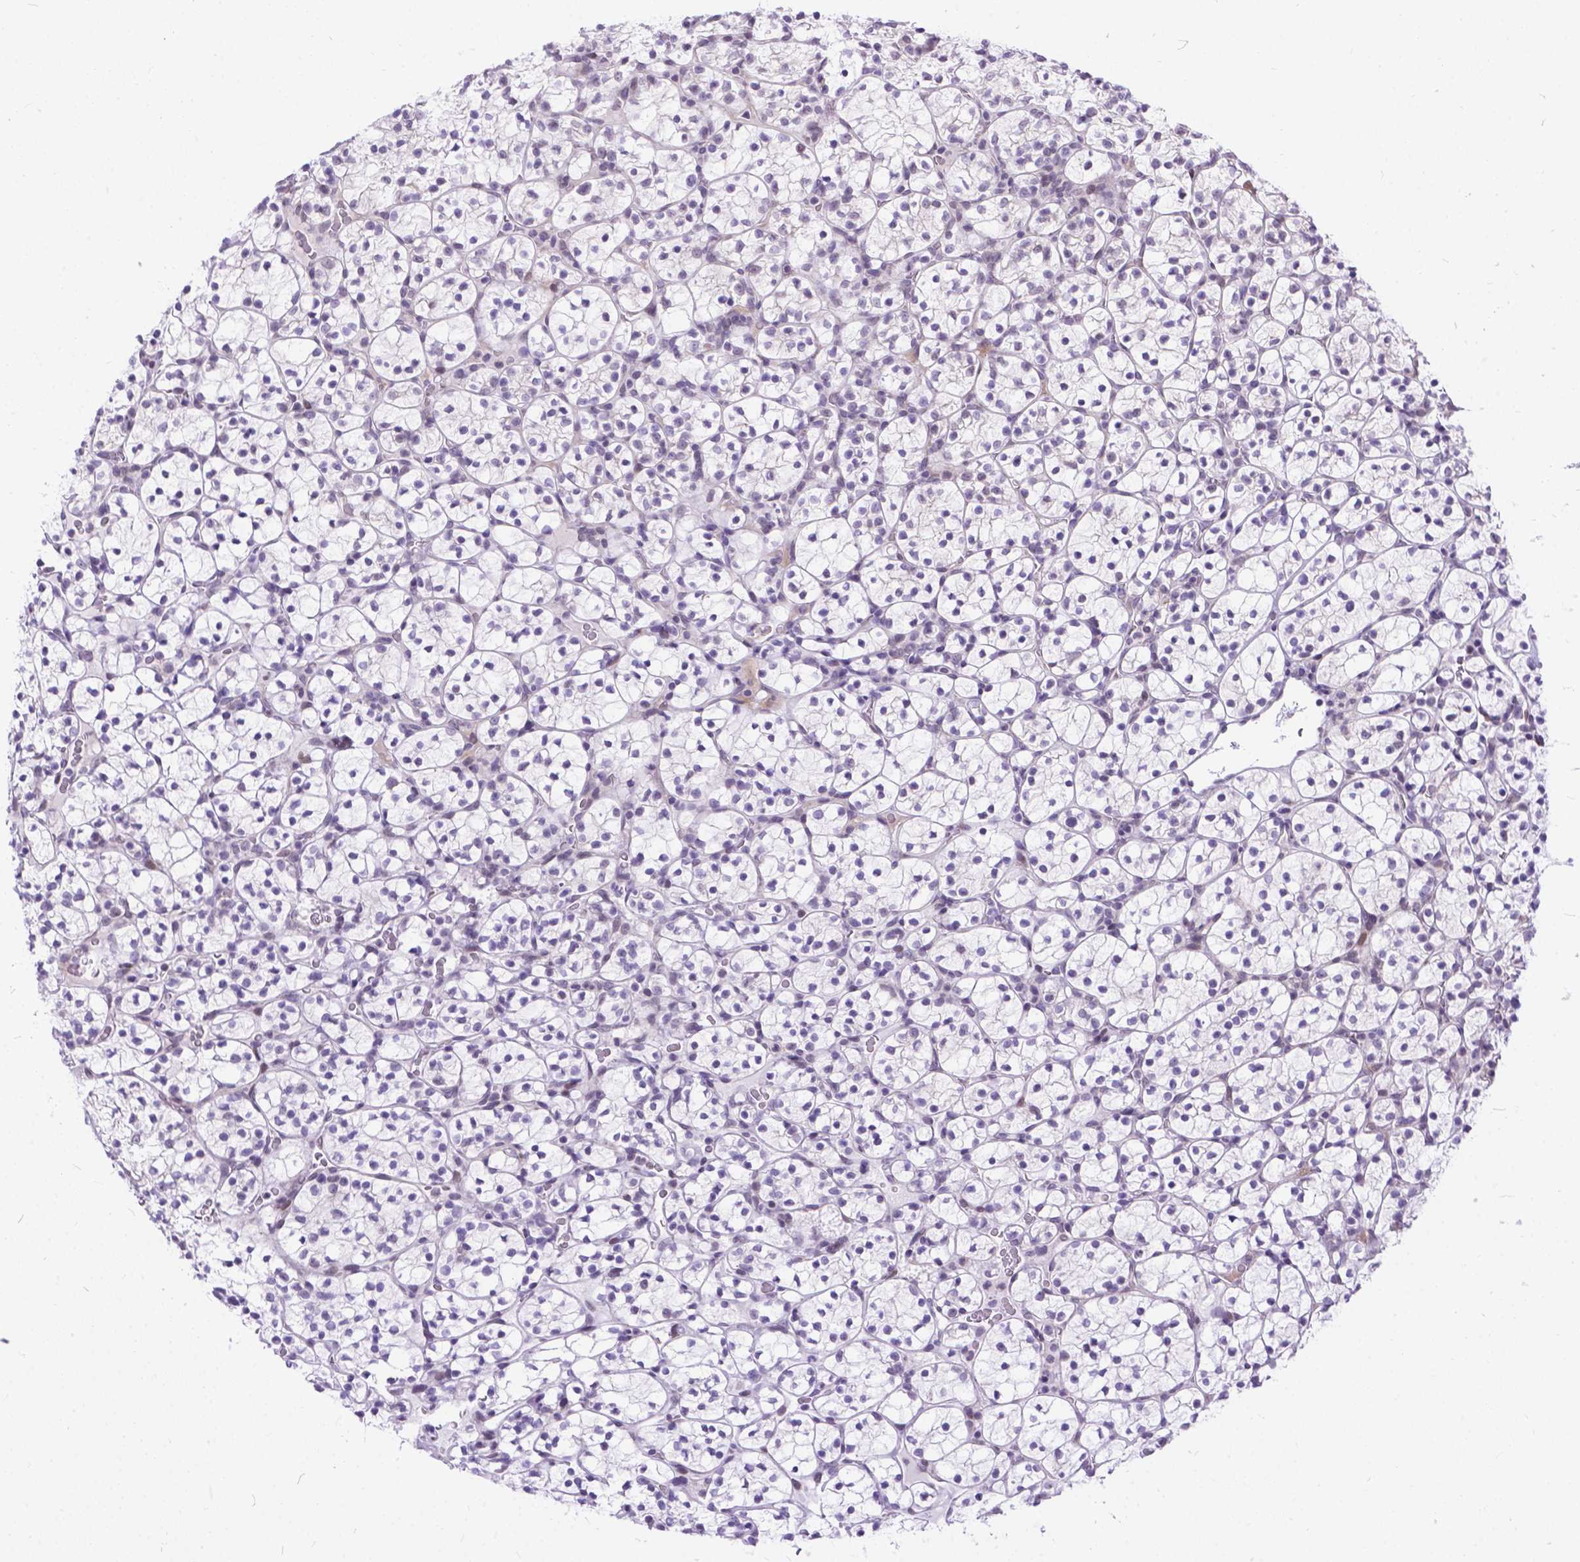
{"staining": {"intensity": "negative", "quantity": "none", "location": "none"}, "tissue": "renal cancer", "cell_type": "Tumor cells", "image_type": "cancer", "snomed": [{"axis": "morphology", "description": "Adenocarcinoma, NOS"}, {"axis": "topography", "description": "Kidney"}], "caption": "Immunohistochemical staining of adenocarcinoma (renal) exhibits no significant expression in tumor cells.", "gene": "FAM124B", "patient": {"sex": "female", "age": 89}}